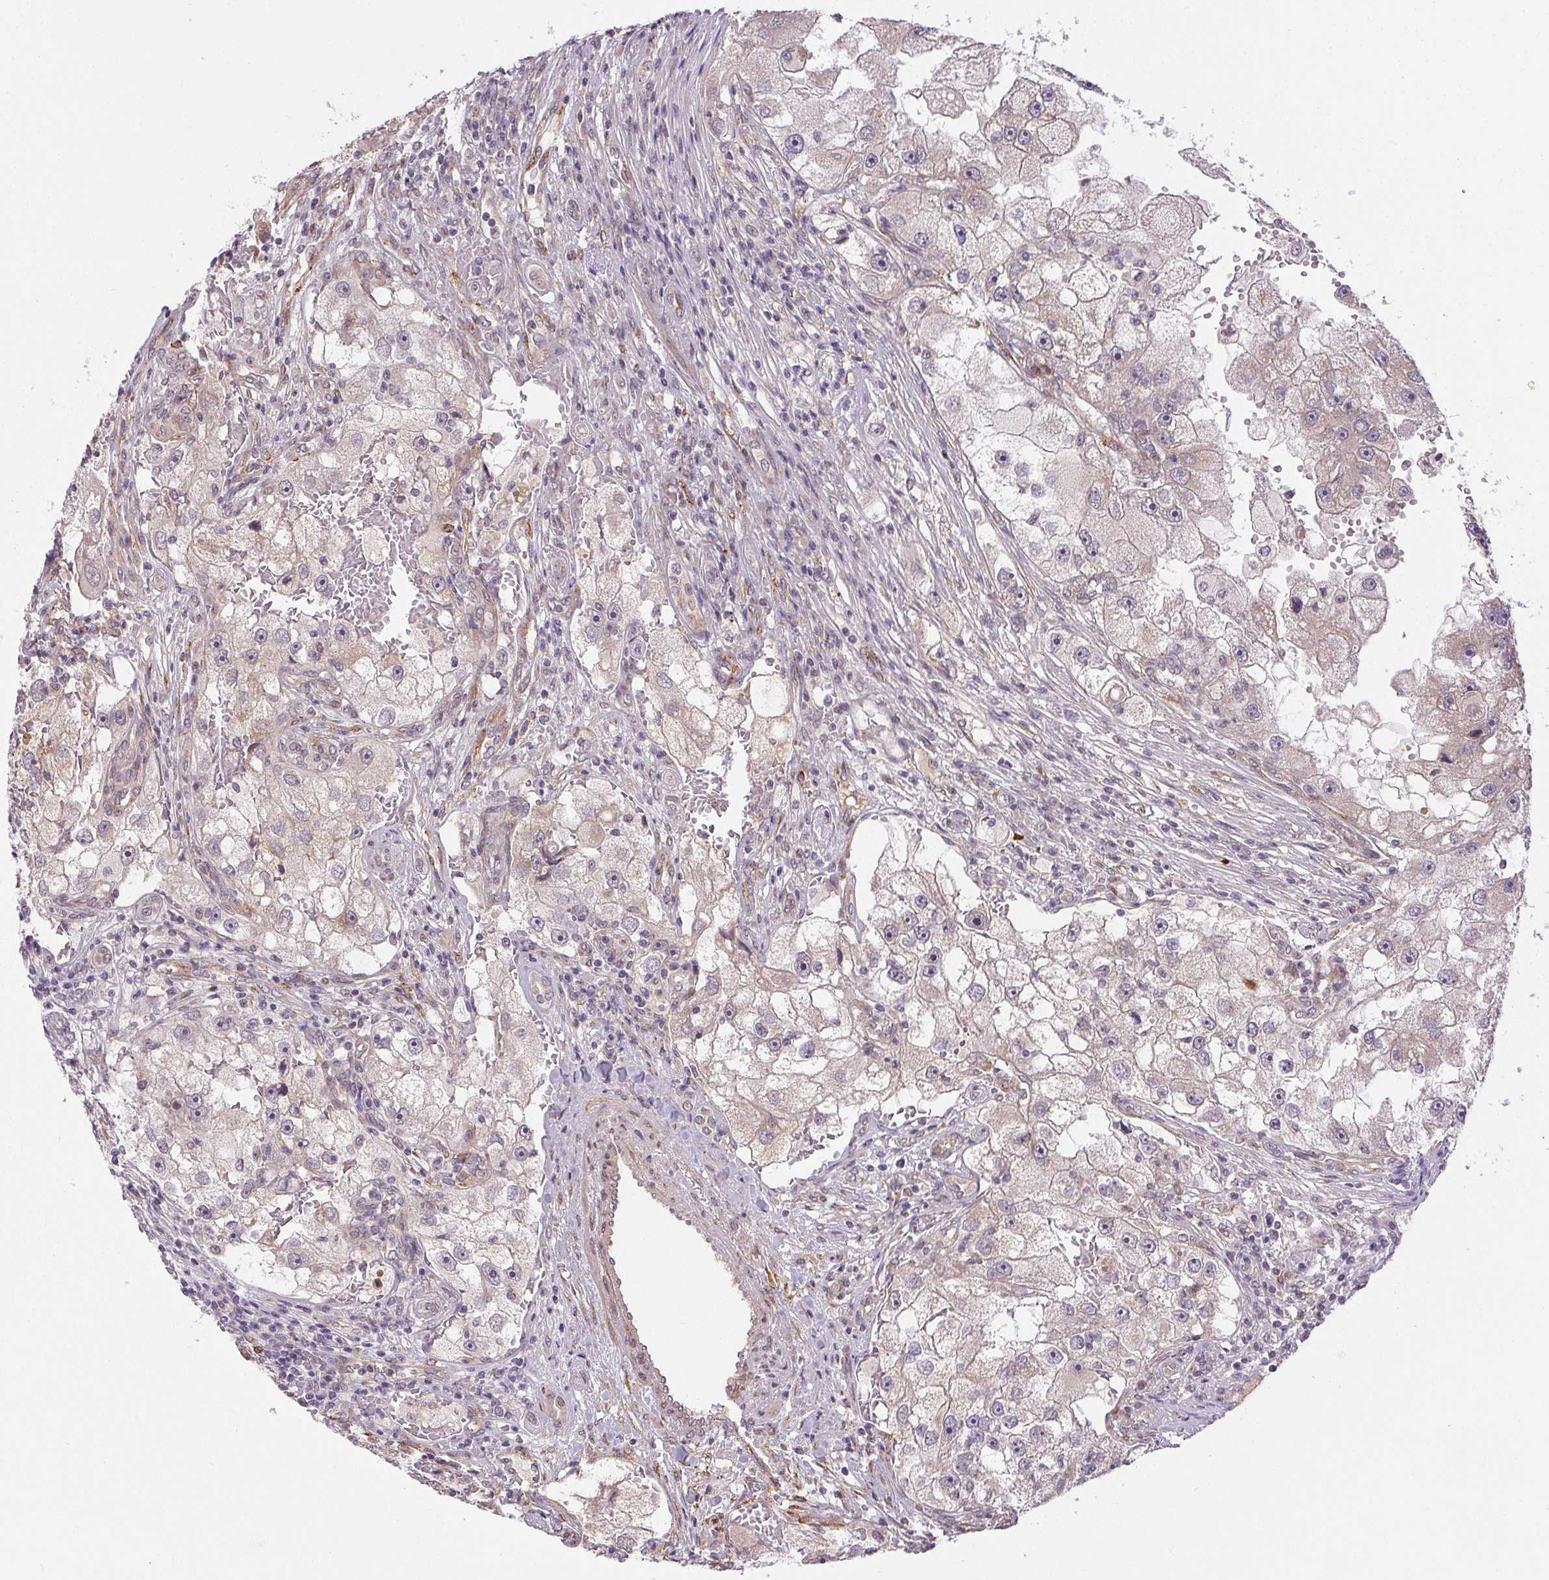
{"staining": {"intensity": "negative", "quantity": "none", "location": "none"}, "tissue": "renal cancer", "cell_type": "Tumor cells", "image_type": "cancer", "snomed": [{"axis": "morphology", "description": "Adenocarcinoma, NOS"}, {"axis": "topography", "description": "Kidney"}], "caption": "The immunohistochemistry (IHC) image has no significant staining in tumor cells of renal cancer (adenocarcinoma) tissue.", "gene": "CFAP92", "patient": {"sex": "male", "age": 63}}